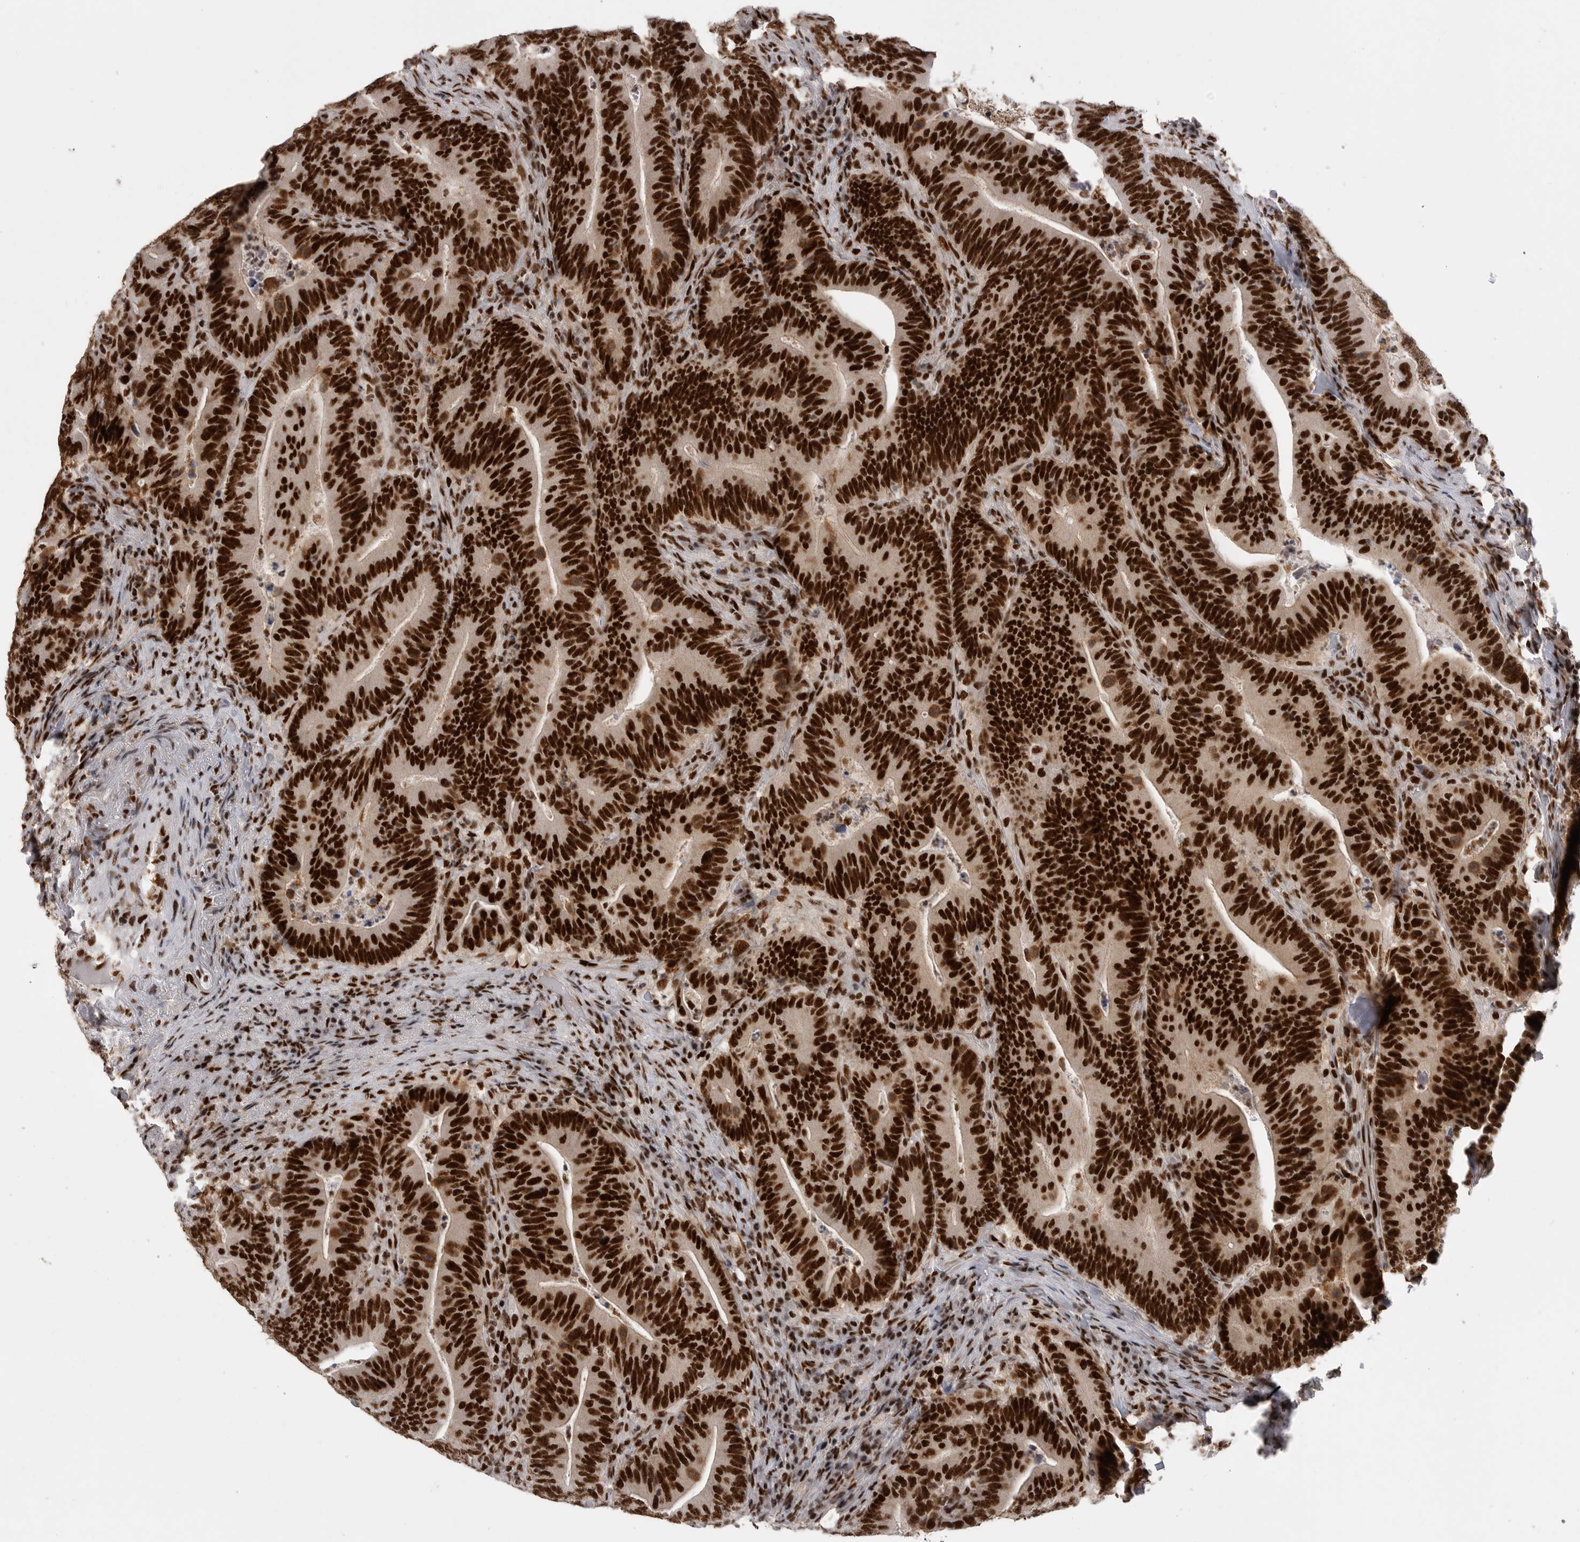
{"staining": {"intensity": "strong", "quantity": ">75%", "location": "nuclear"}, "tissue": "colorectal cancer", "cell_type": "Tumor cells", "image_type": "cancer", "snomed": [{"axis": "morphology", "description": "Adenocarcinoma, NOS"}, {"axis": "topography", "description": "Colon"}], "caption": "Immunohistochemical staining of human colorectal adenocarcinoma displays strong nuclear protein staining in approximately >75% of tumor cells.", "gene": "PPP1R8", "patient": {"sex": "female", "age": 66}}